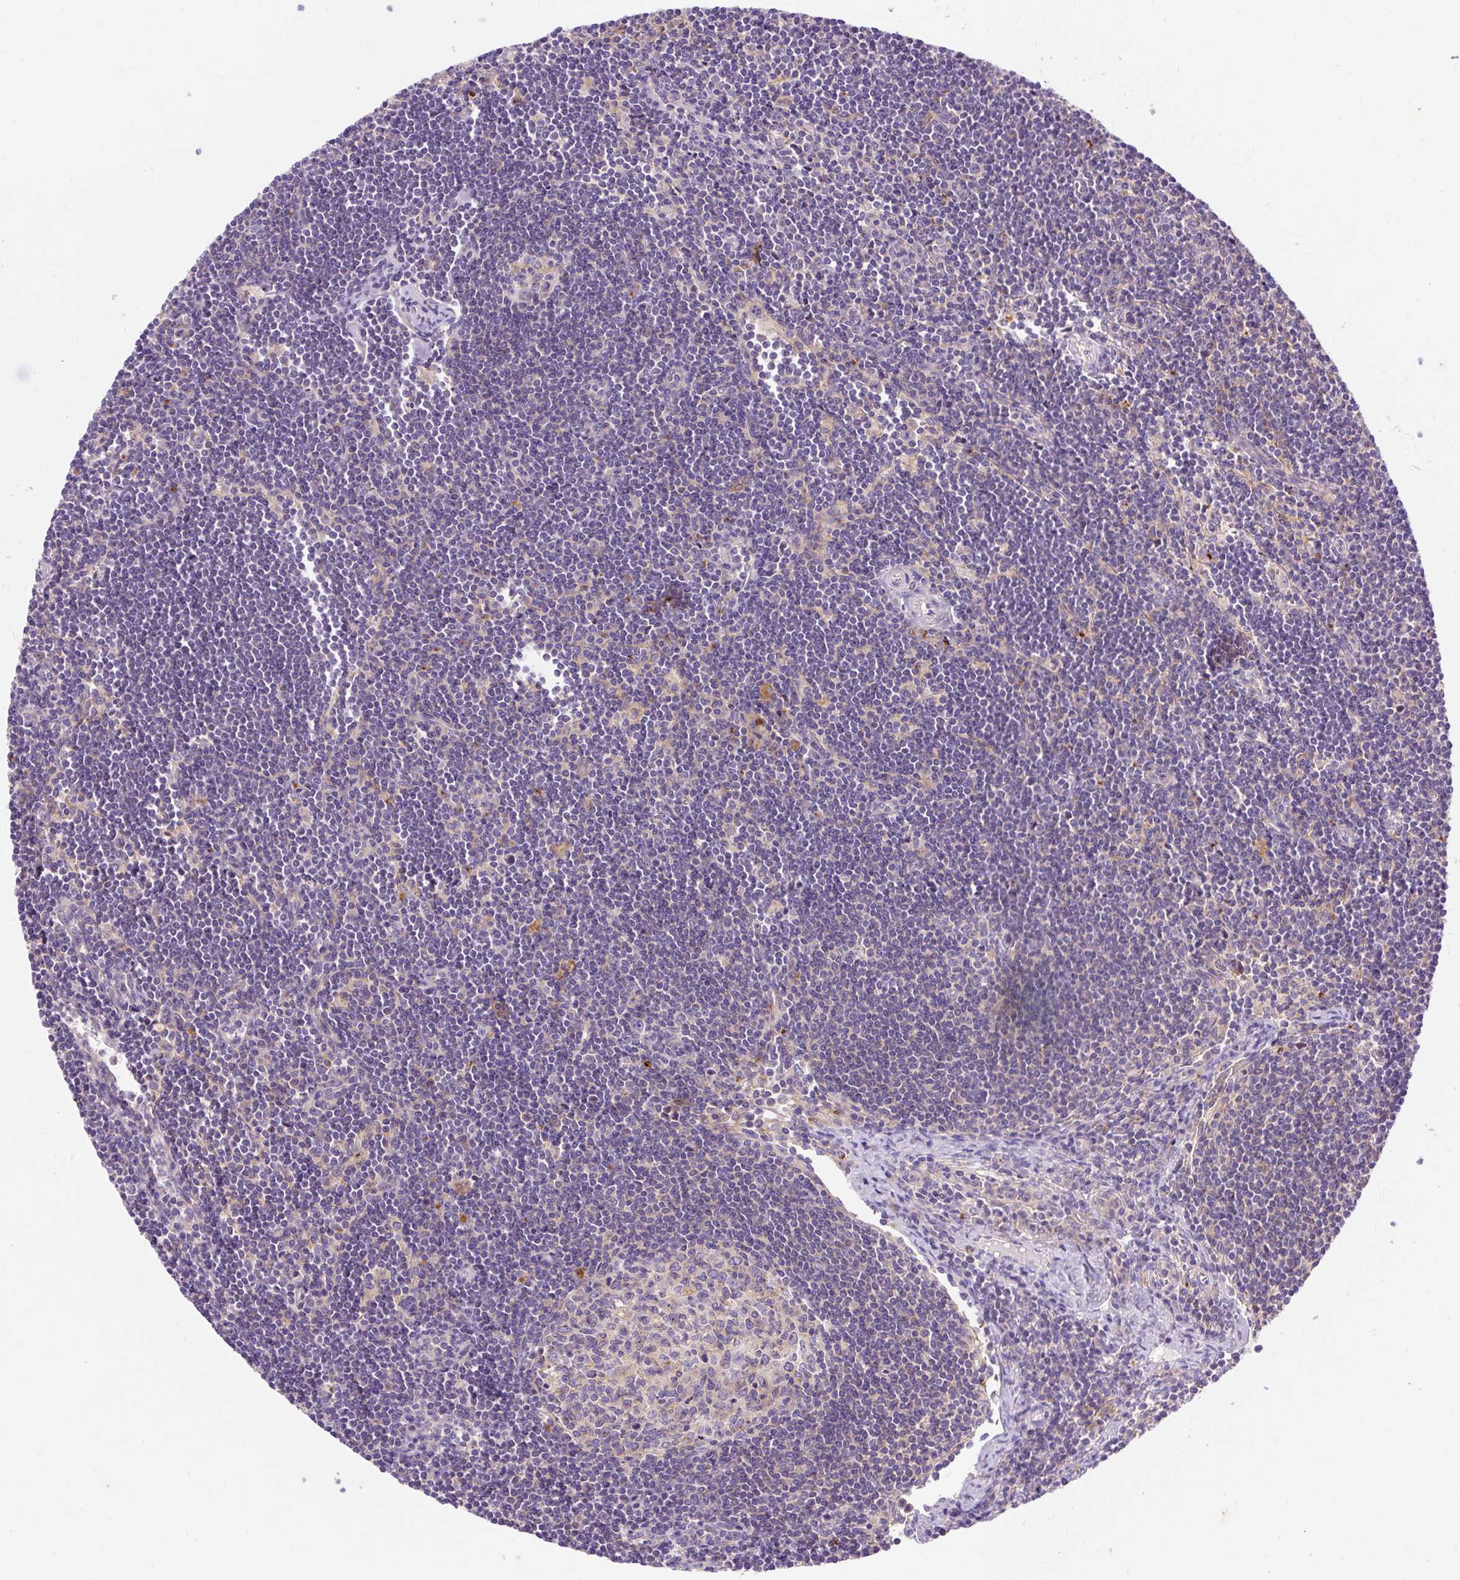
{"staining": {"intensity": "negative", "quantity": "none", "location": "none"}, "tissue": "lymph node", "cell_type": "Germinal center cells", "image_type": "normal", "snomed": [{"axis": "morphology", "description": "Normal tissue, NOS"}, {"axis": "topography", "description": "Lymph node"}], "caption": "A histopathology image of lymph node stained for a protein exhibits no brown staining in germinal center cells. (Immunohistochemistry (ihc), brightfield microscopy, high magnification).", "gene": "OR4K15", "patient": {"sex": "female", "age": 29}}